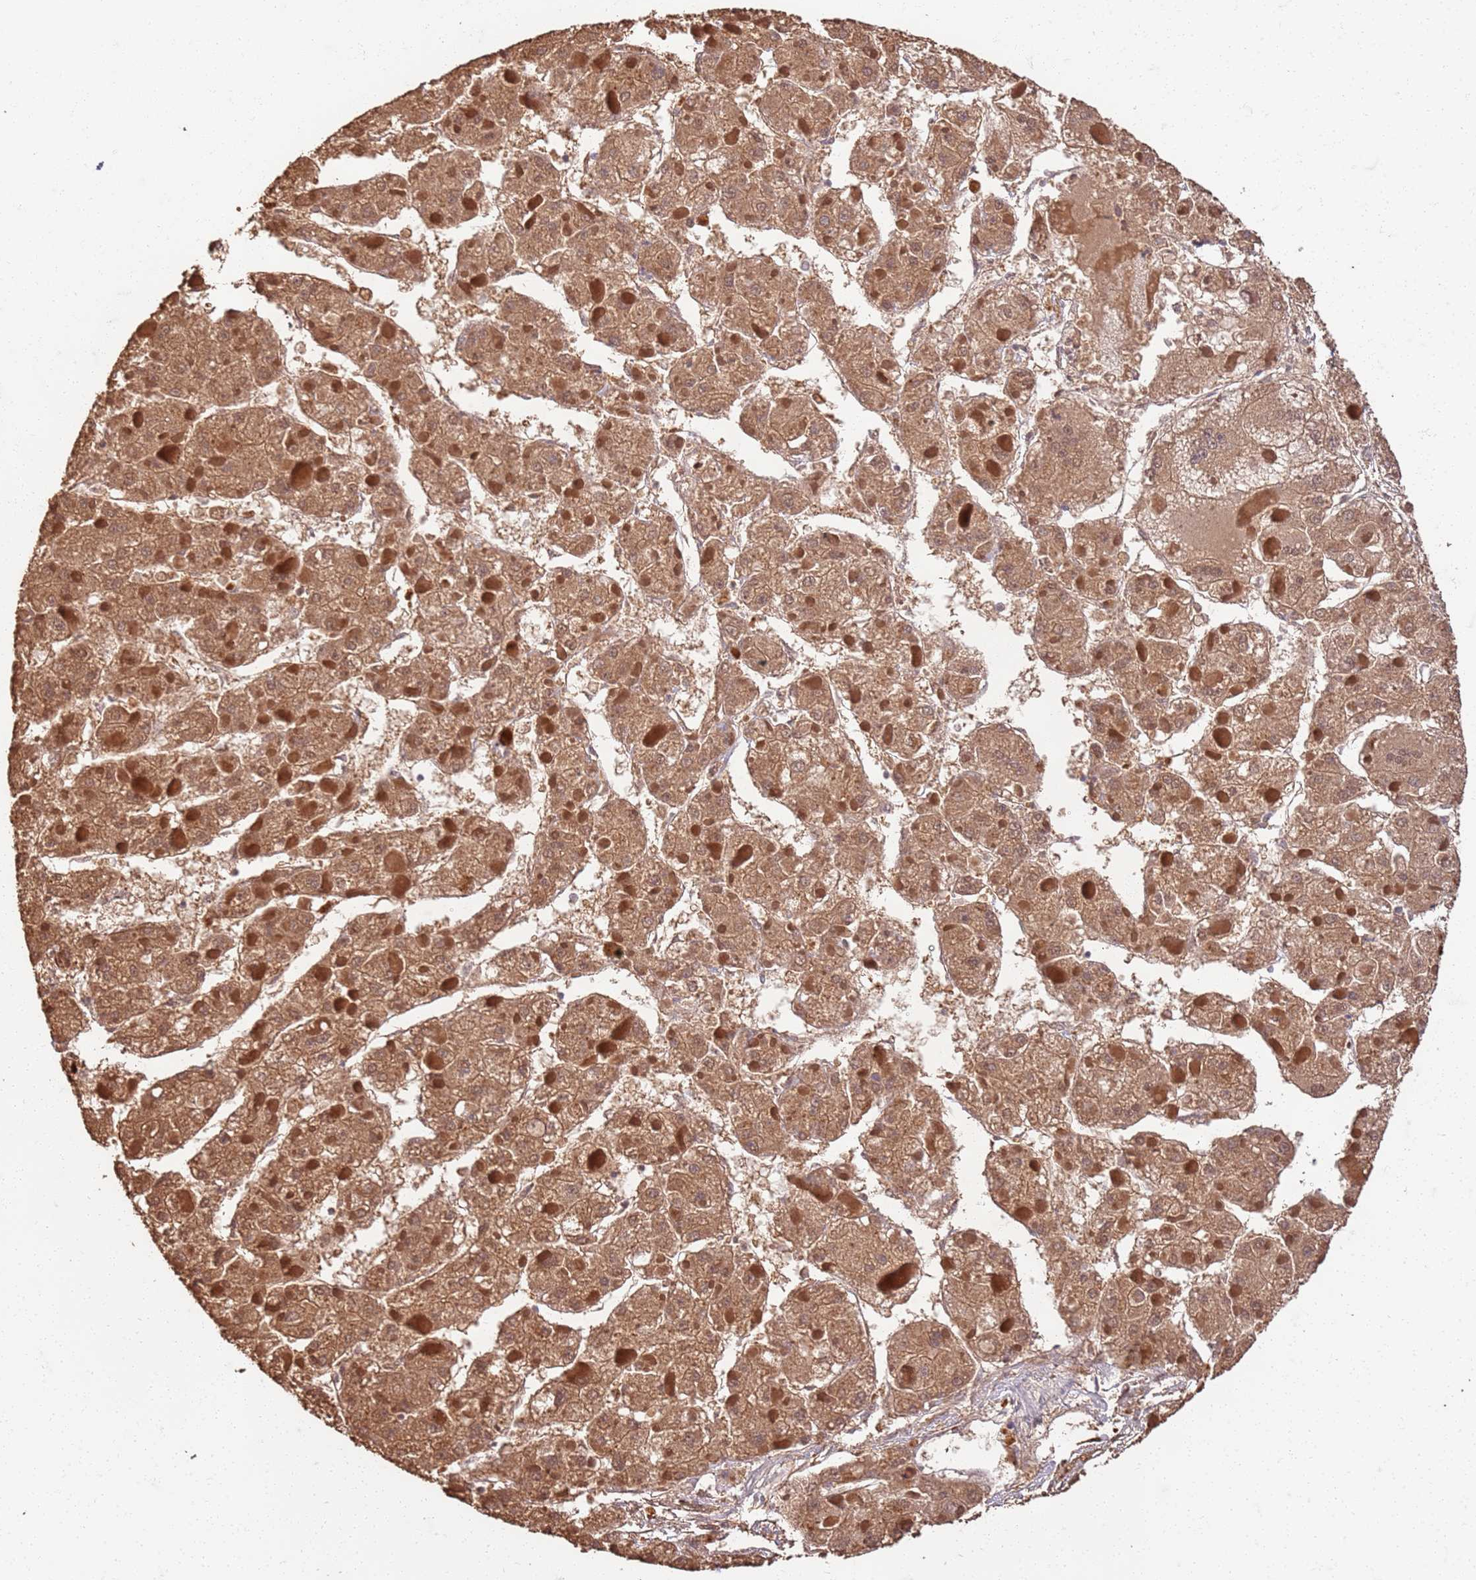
{"staining": {"intensity": "moderate", "quantity": ">75%", "location": "cytoplasmic/membranous"}, "tissue": "liver cancer", "cell_type": "Tumor cells", "image_type": "cancer", "snomed": [{"axis": "morphology", "description": "Carcinoma, Hepatocellular, NOS"}, {"axis": "topography", "description": "Liver"}], "caption": "The micrograph demonstrates immunohistochemical staining of hepatocellular carcinoma (liver). There is moderate cytoplasmic/membranous expression is seen in approximately >75% of tumor cells.", "gene": "UBE3A", "patient": {"sex": "female", "age": 73}}